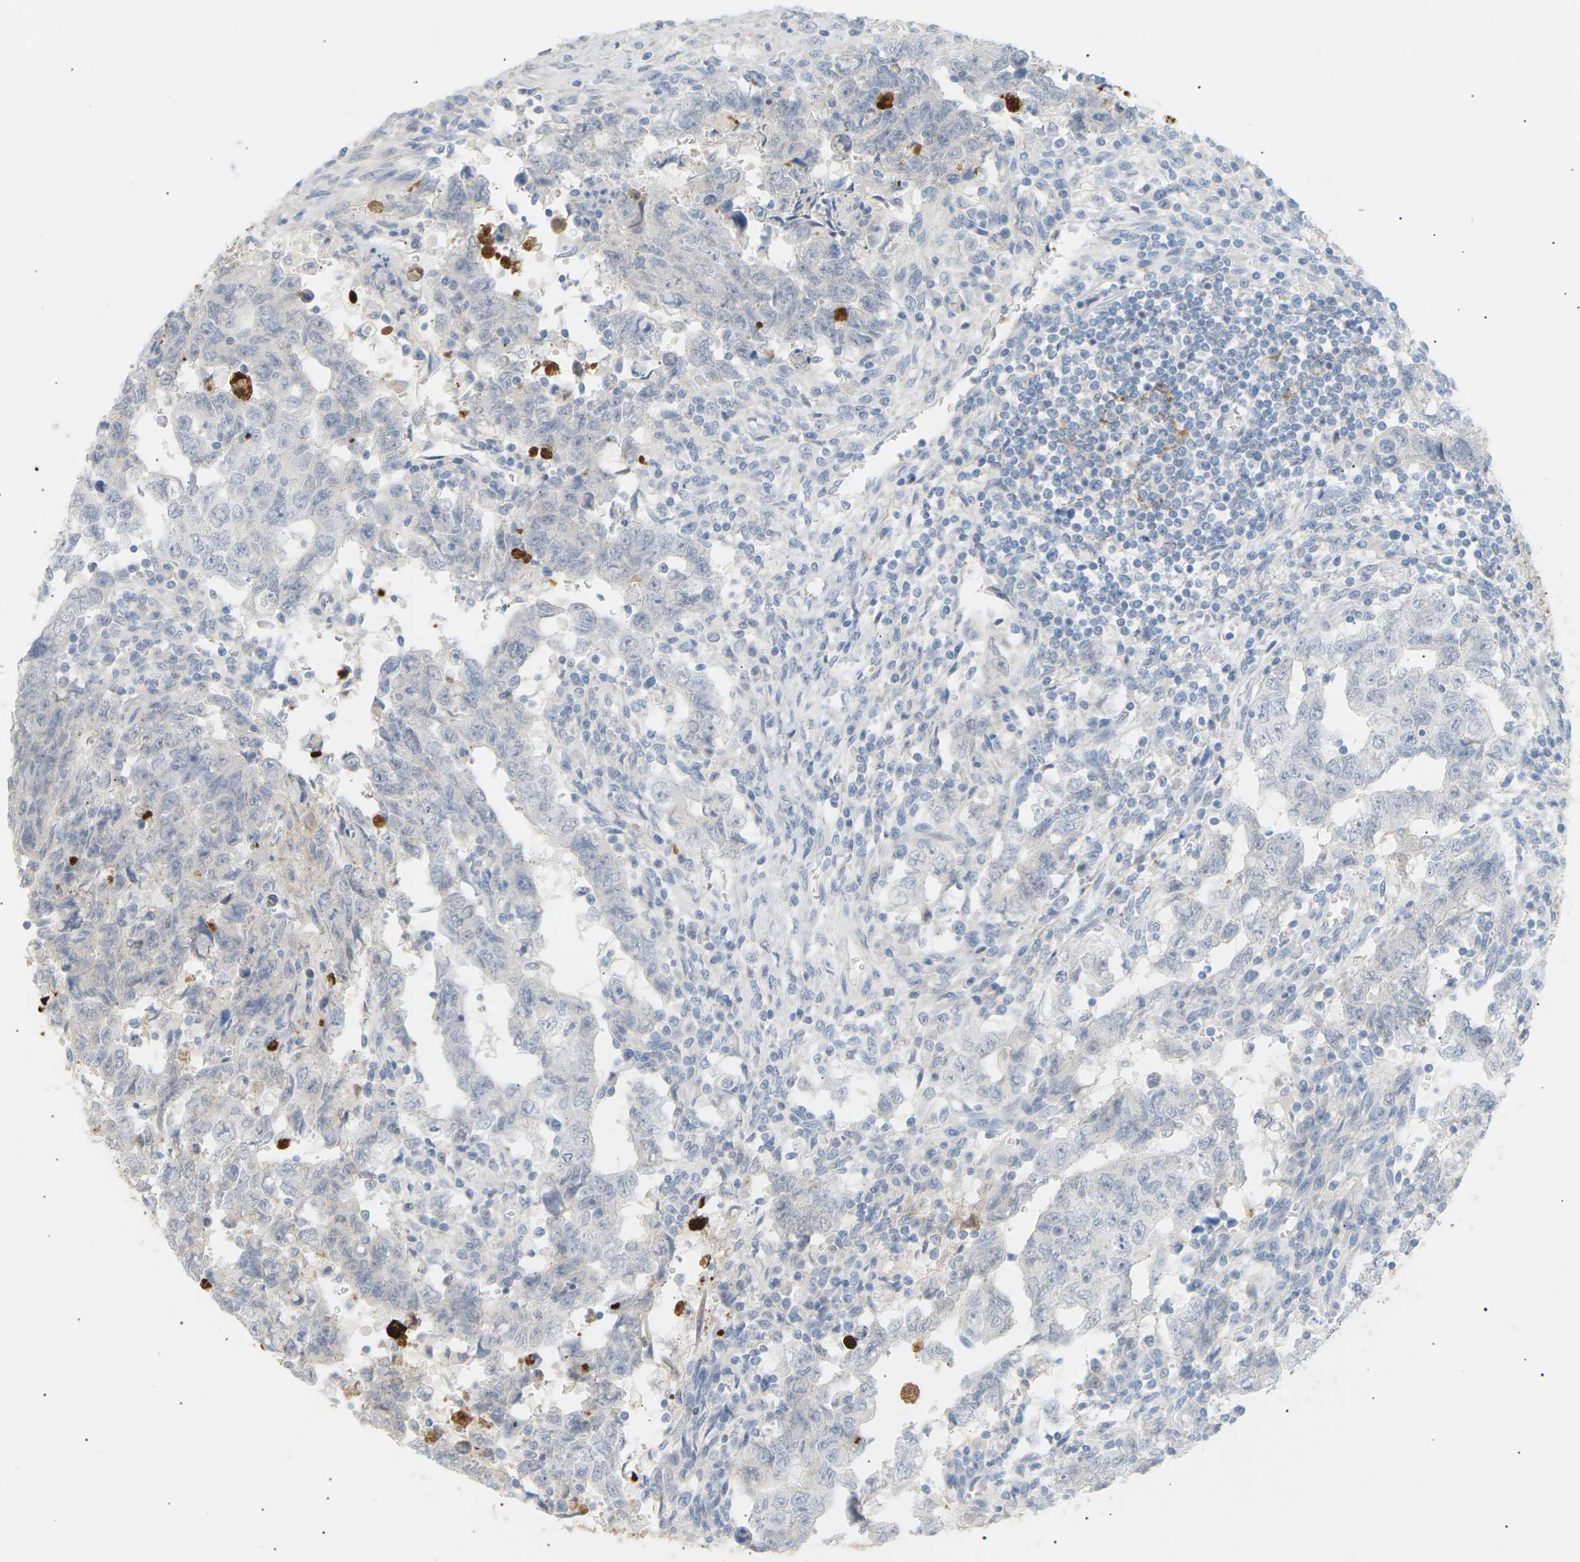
{"staining": {"intensity": "negative", "quantity": "none", "location": "none"}, "tissue": "testis cancer", "cell_type": "Tumor cells", "image_type": "cancer", "snomed": [{"axis": "morphology", "description": "Carcinoma, Embryonal, NOS"}, {"axis": "topography", "description": "Testis"}], "caption": "The photomicrograph demonstrates no staining of tumor cells in testis embryonal carcinoma.", "gene": "CLU", "patient": {"sex": "male", "age": 28}}